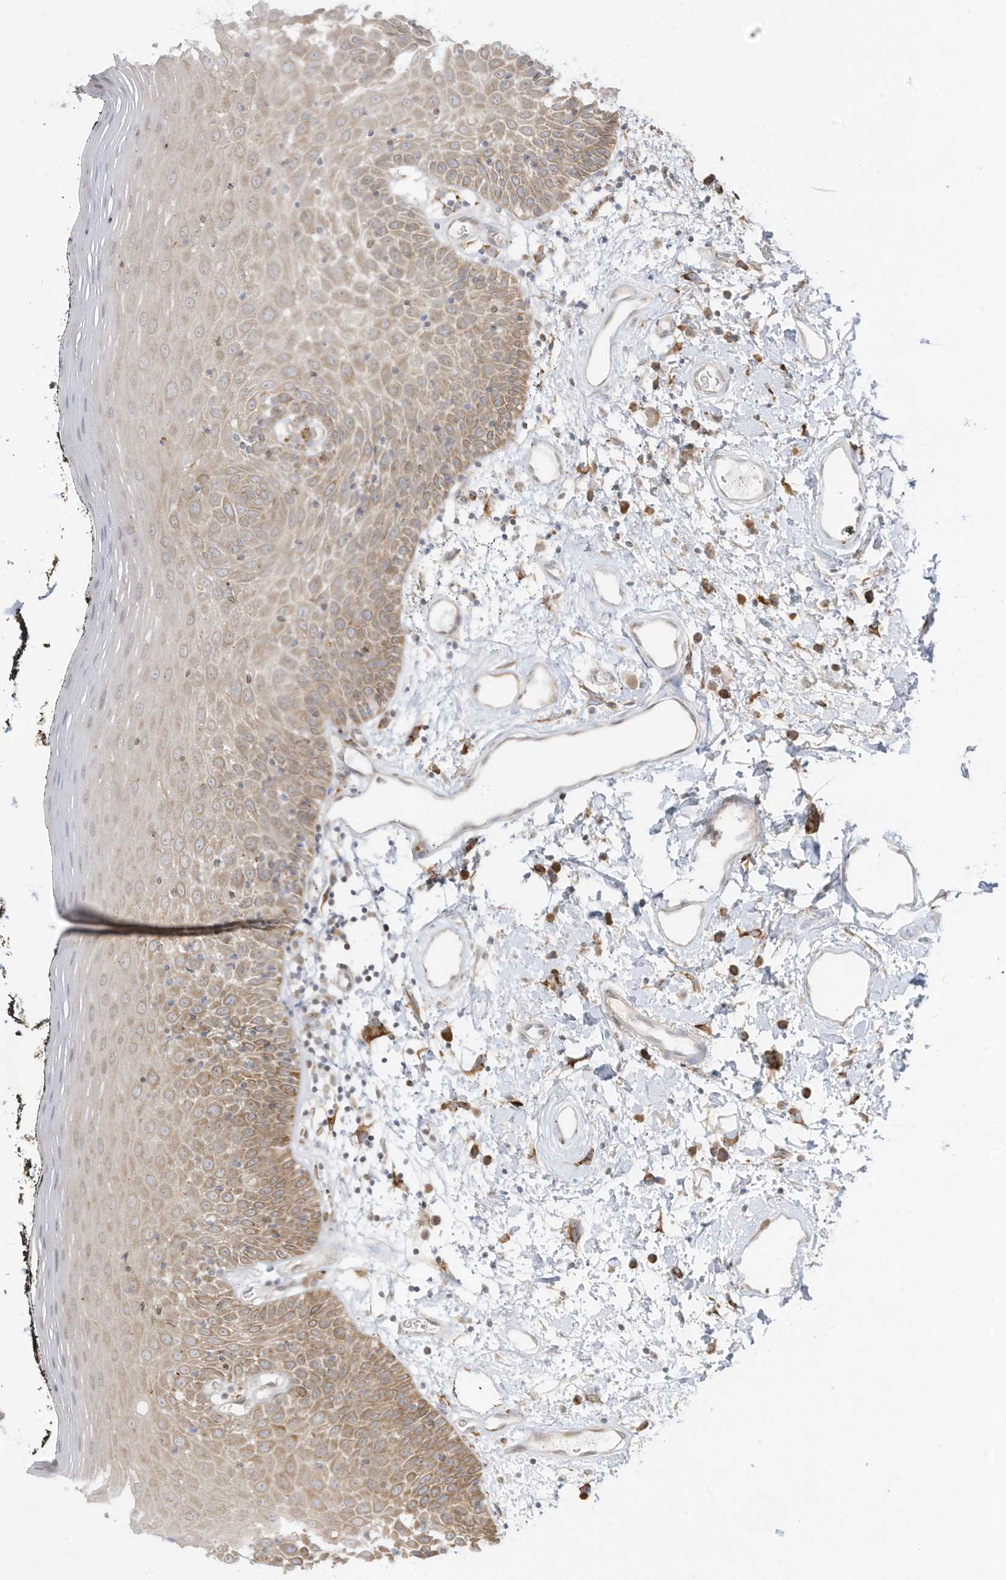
{"staining": {"intensity": "weak", "quantity": ">75%", "location": "cytoplasmic/membranous"}, "tissue": "oral mucosa", "cell_type": "Squamous epithelial cells", "image_type": "normal", "snomed": [{"axis": "morphology", "description": "Normal tissue, NOS"}, {"axis": "topography", "description": "Oral tissue"}], "caption": "Oral mucosa was stained to show a protein in brown. There is low levels of weak cytoplasmic/membranous positivity in approximately >75% of squamous epithelial cells. Nuclei are stained in blue.", "gene": "PTK6", "patient": {"sex": "male", "age": 74}}